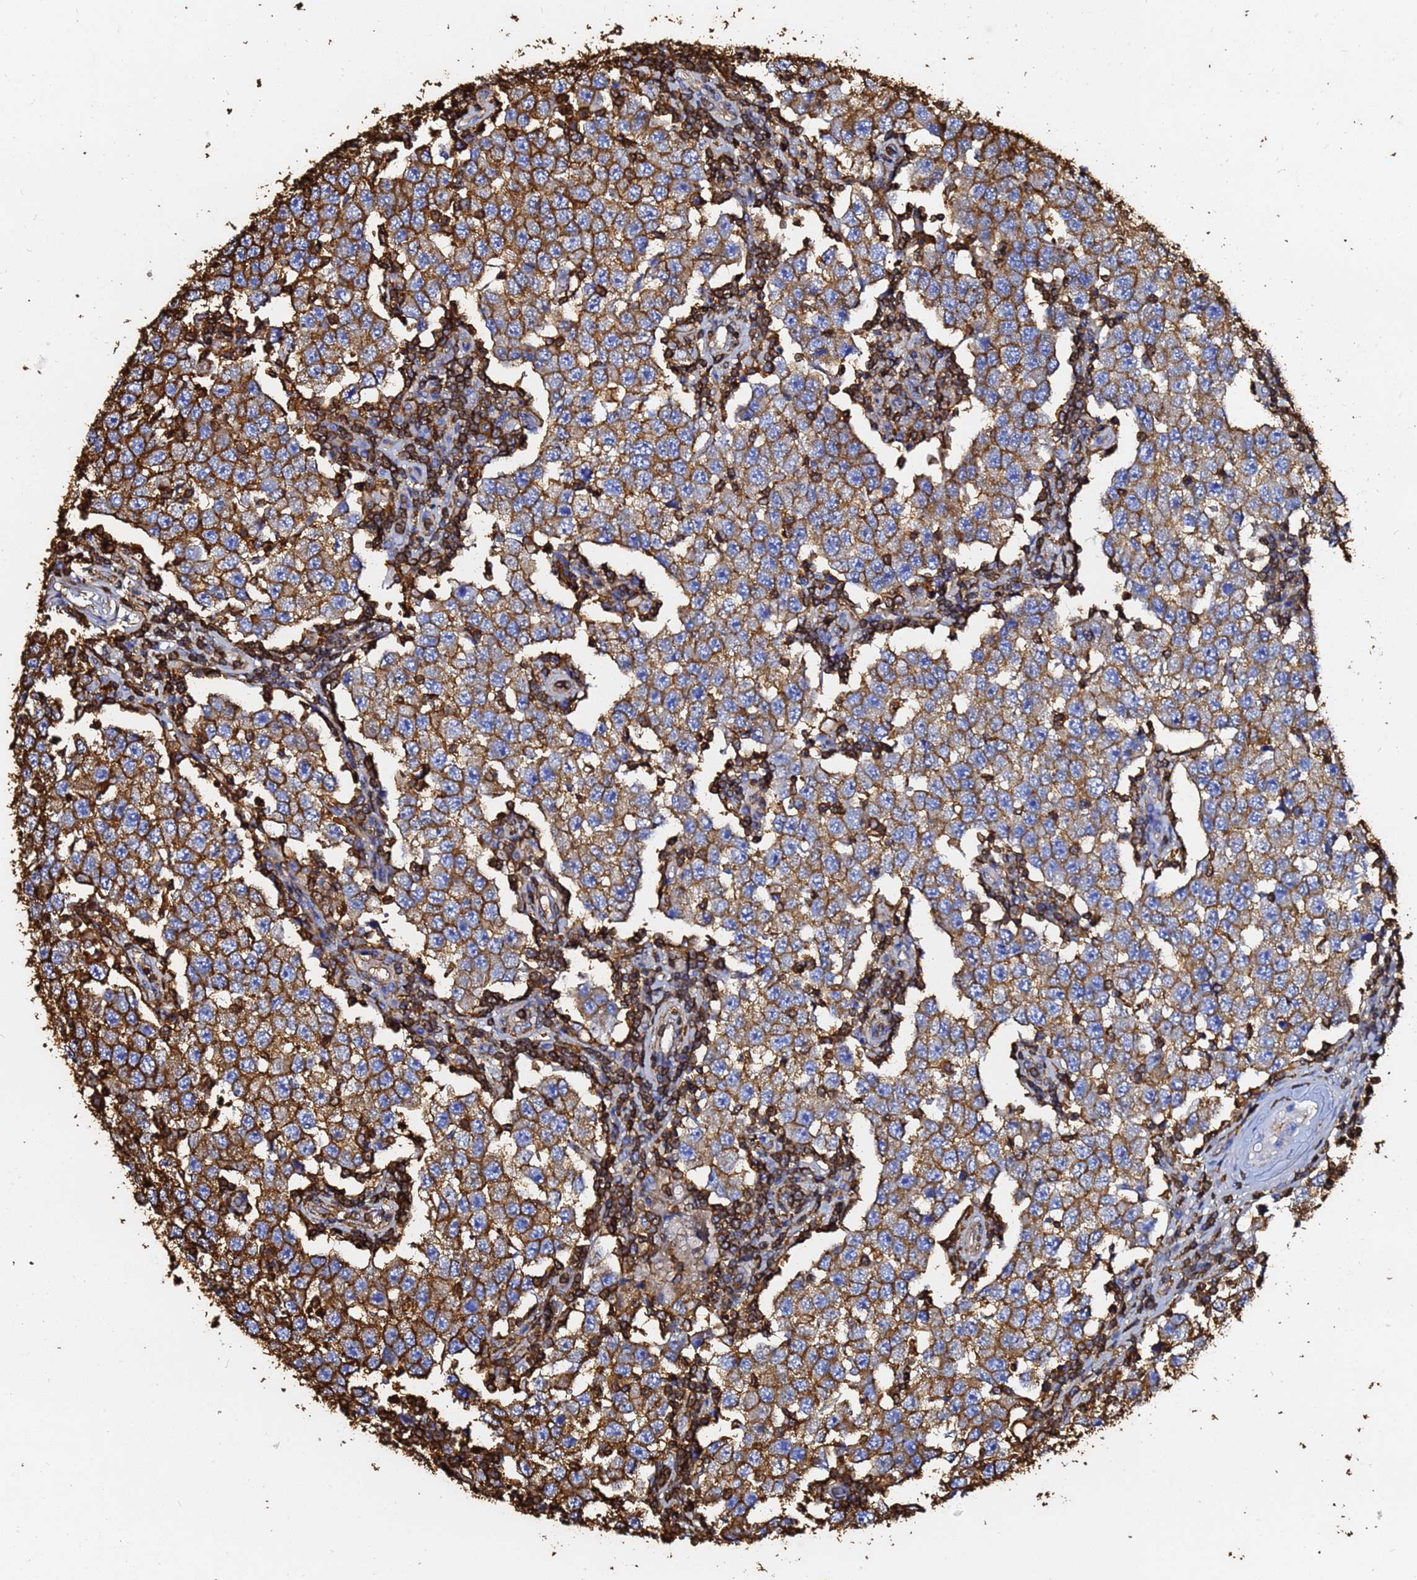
{"staining": {"intensity": "moderate", "quantity": ">75%", "location": "cytoplasmic/membranous"}, "tissue": "testis cancer", "cell_type": "Tumor cells", "image_type": "cancer", "snomed": [{"axis": "morphology", "description": "Seminoma, NOS"}, {"axis": "topography", "description": "Testis"}], "caption": "Brown immunohistochemical staining in human testis cancer demonstrates moderate cytoplasmic/membranous expression in approximately >75% of tumor cells.", "gene": "ACTB", "patient": {"sex": "male", "age": 34}}